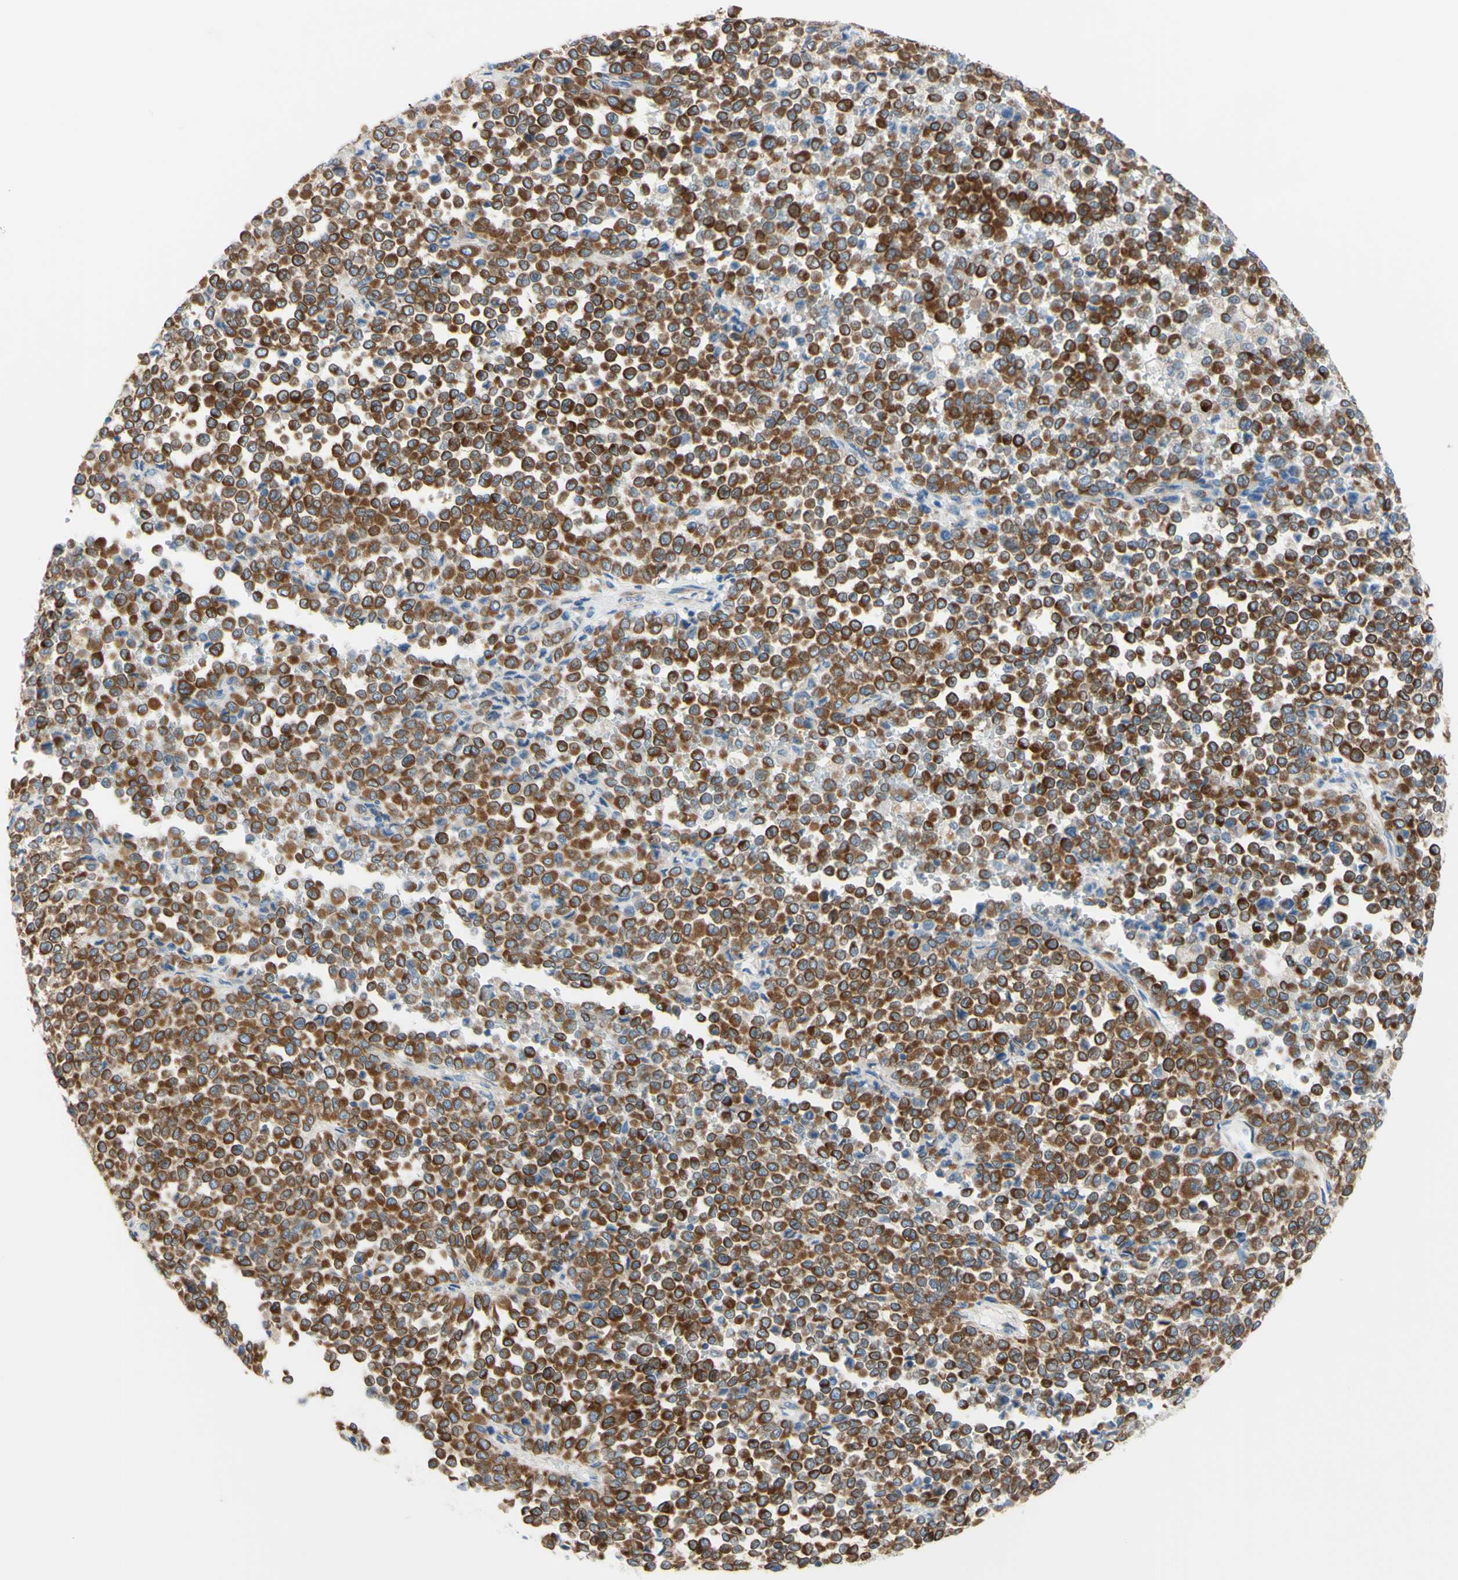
{"staining": {"intensity": "strong", "quantity": ">75%", "location": "cytoplasmic/membranous"}, "tissue": "melanoma", "cell_type": "Tumor cells", "image_type": "cancer", "snomed": [{"axis": "morphology", "description": "Malignant melanoma, Metastatic site"}, {"axis": "topography", "description": "Pancreas"}], "caption": "Immunohistochemical staining of human melanoma reveals high levels of strong cytoplasmic/membranous positivity in about >75% of tumor cells.", "gene": "RETREG2", "patient": {"sex": "female", "age": 30}}